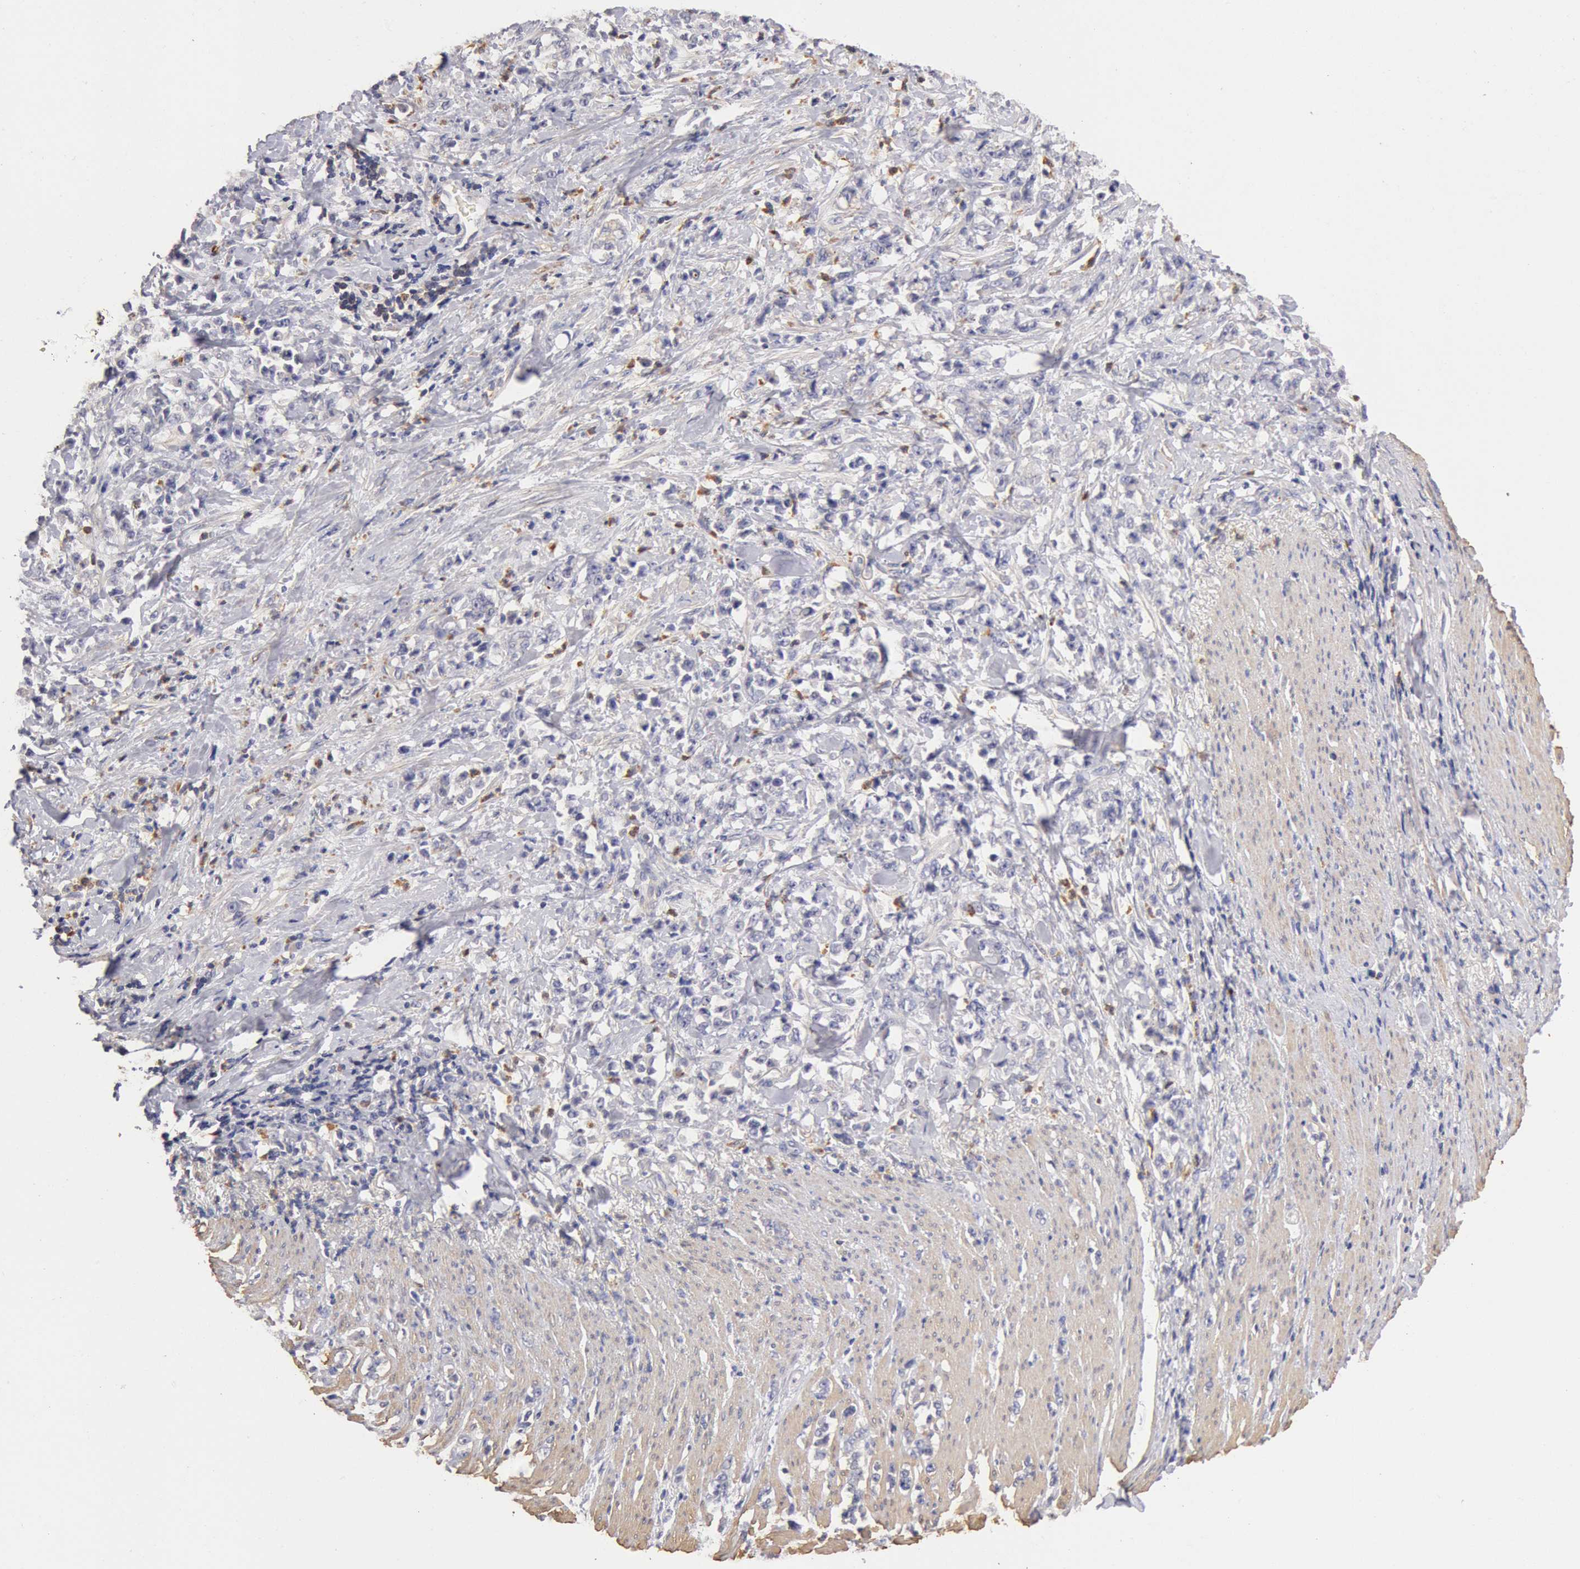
{"staining": {"intensity": "weak", "quantity": "<25%", "location": "cytoplasmic/membranous"}, "tissue": "stomach cancer", "cell_type": "Tumor cells", "image_type": "cancer", "snomed": [{"axis": "morphology", "description": "Adenocarcinoma, NOS"}, {"axis": "topography", "description": "Stomach, lower"}], "caption": "Tumor cells are negative for brown protein staining in adenocarcinoma (stomach). The staining was performed using DAB to visualize the protein expression in brown, while the nuclei were stained in blue with hematoxylin (Magnification: 20x).", "gene": "TMED8", "patient": {"sex": "male", "age": 88}}